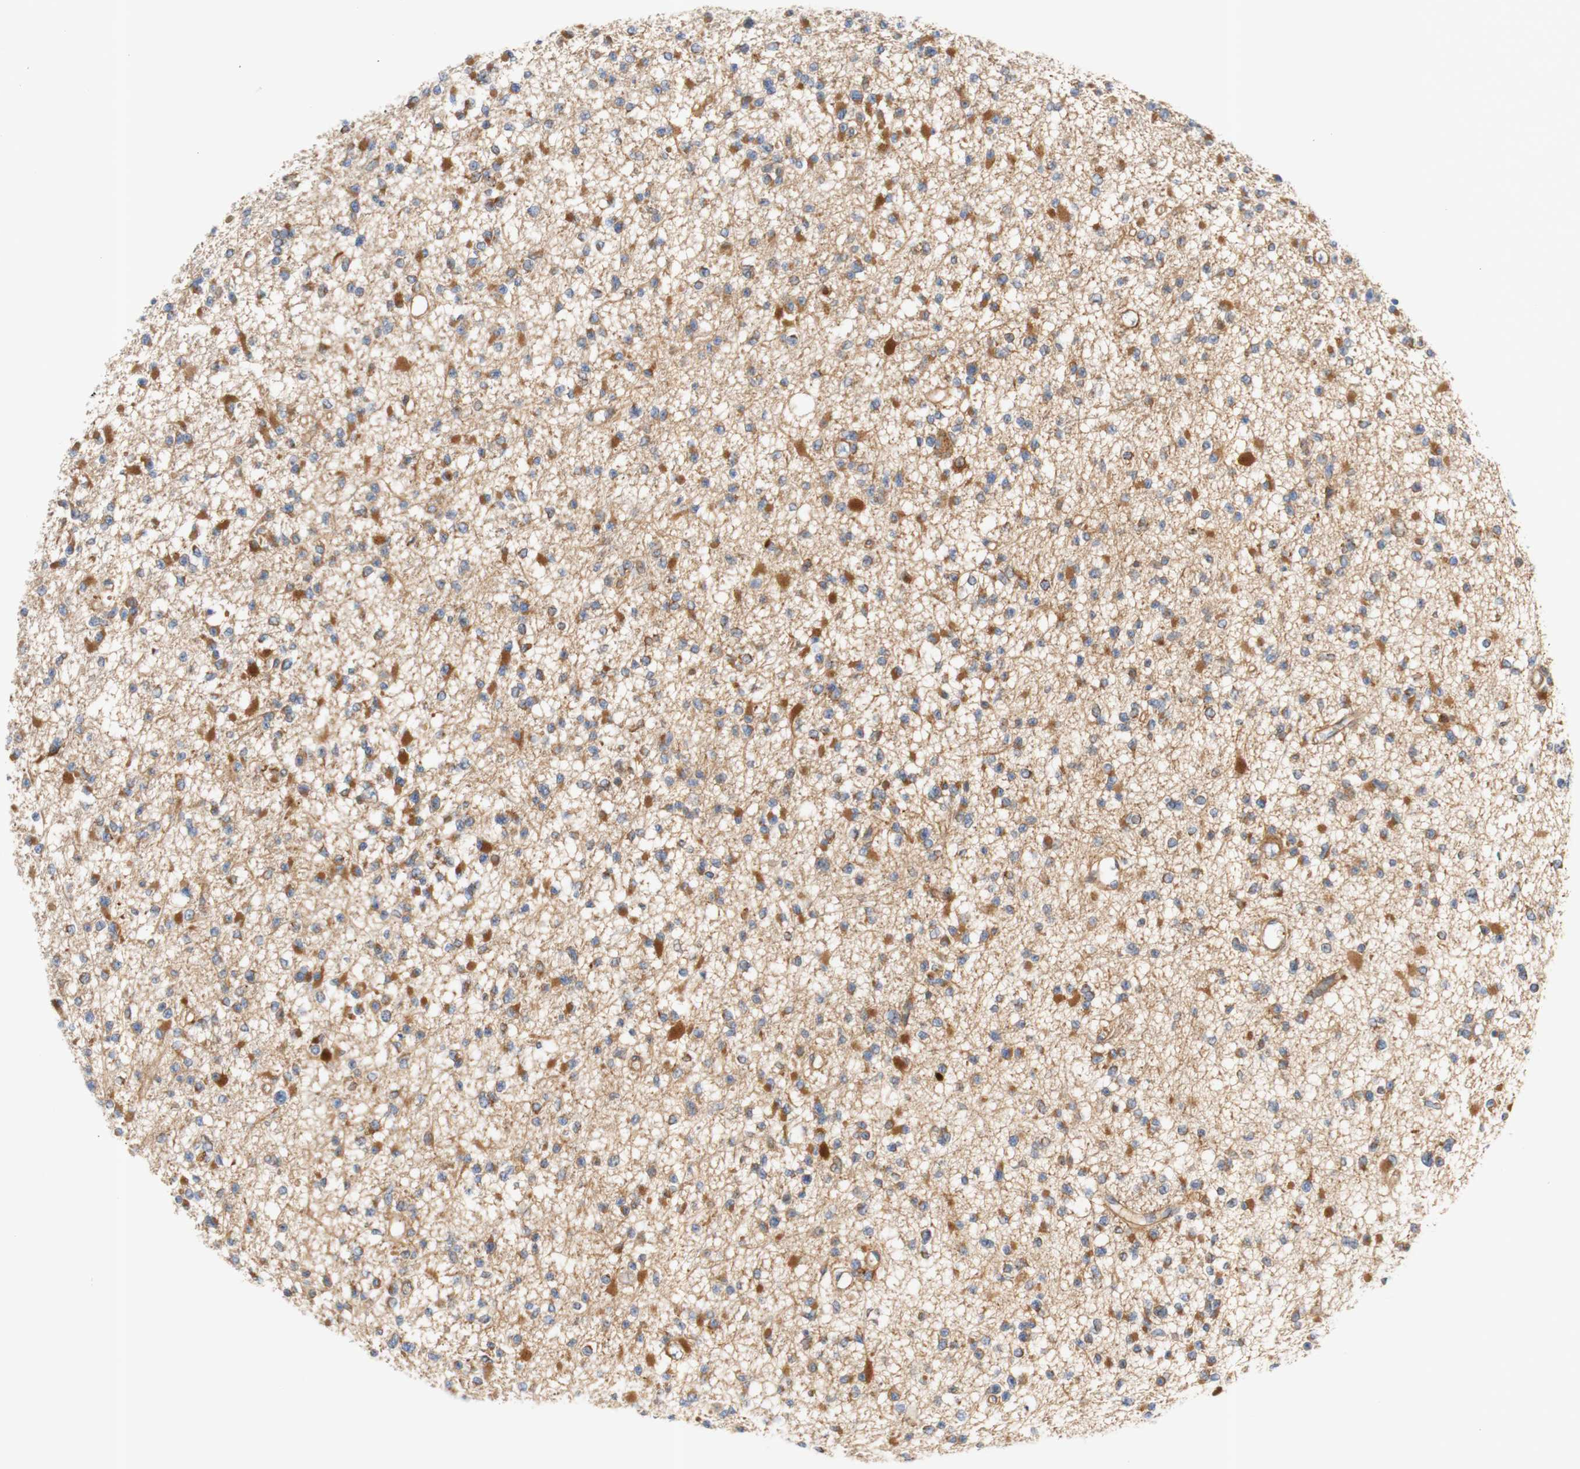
{"staining": {"intensity": "weak", "quantity": "25%-75%", "location": "cytoplasmic/membranous"}, "tissue": "glioma", "cell_type": "Tumor cells", "image_type": "cancer", "snomed": [{"axis": "morphology", "description": "Glioma, malignant, Low grade"}, {"axis": "topography", "description": "Brain"}], "caption": "High-power microscopy captured an IHC image of malignant glioma (low-grade), revealing weak cytoplasmic/membranous staining in about 25%-75% of tumor cells. (DAB IHC, brown staining for protein, blue staining for nuclei).", "gene": "STOM", "patient": {"sex": "female", "age": 22}}